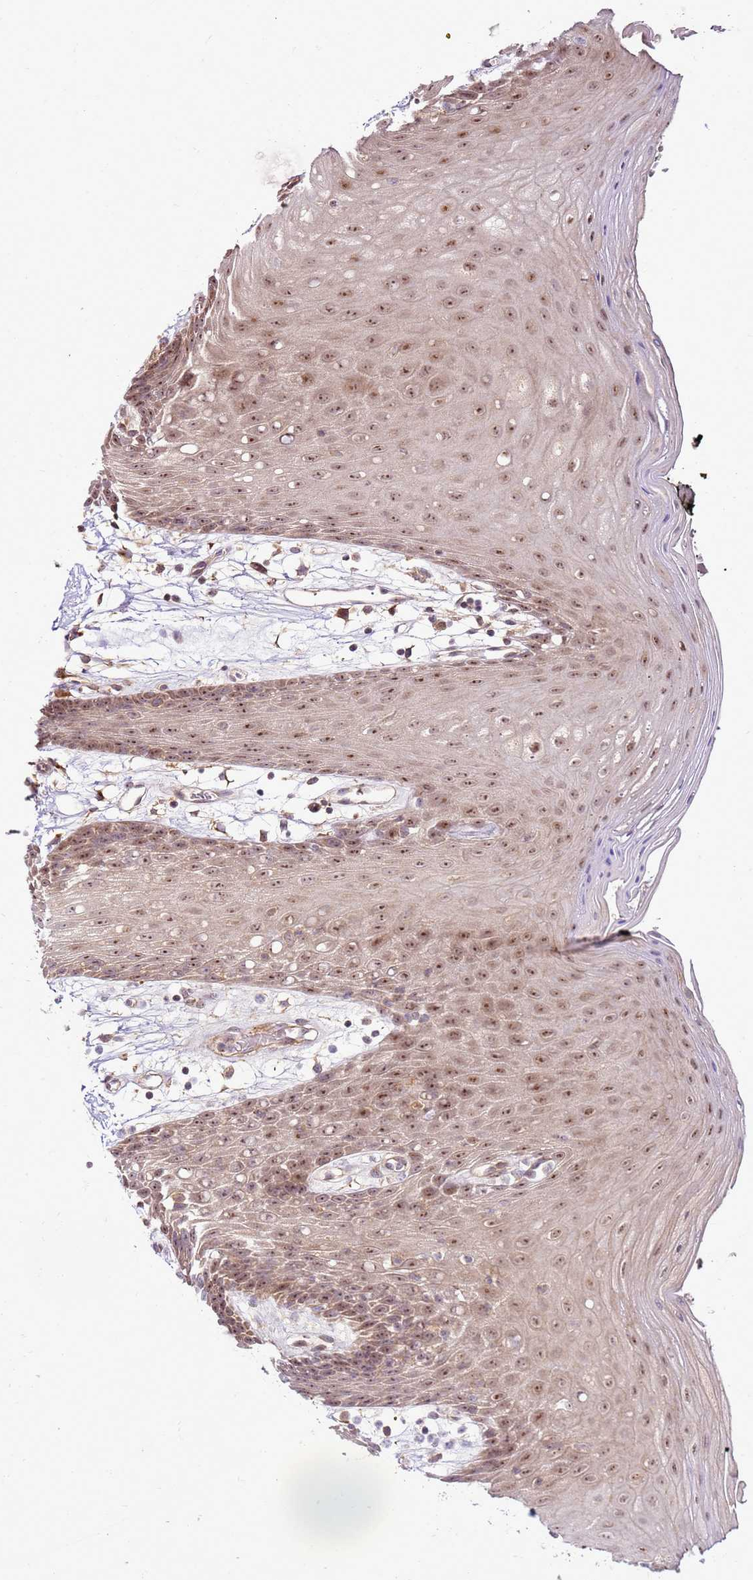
{"staining": {"intensity": "moderate", "quantity": ">75%", "location": "cytoplasmic/membranous,nuclear"}, "tissue": "oral mucosa", "cell_type": "Squamous epithelial cells", "image_type": "normal", "snomed": [{"axis": "morphology", "description": "Normal tissue, NOS"}, {"axis": "topography", "description": "Oral tissue"}, {"axis": "topography", "description": "Tounge, NOS"}], "caption": "A brown stain shows moderate cytoplasmic/membranous,nuclear staining of a protein in squamous epithelial cells of benign oral mucosa.", "gene": "RASA3", "patient": {"sex": "female", "age": 59}}